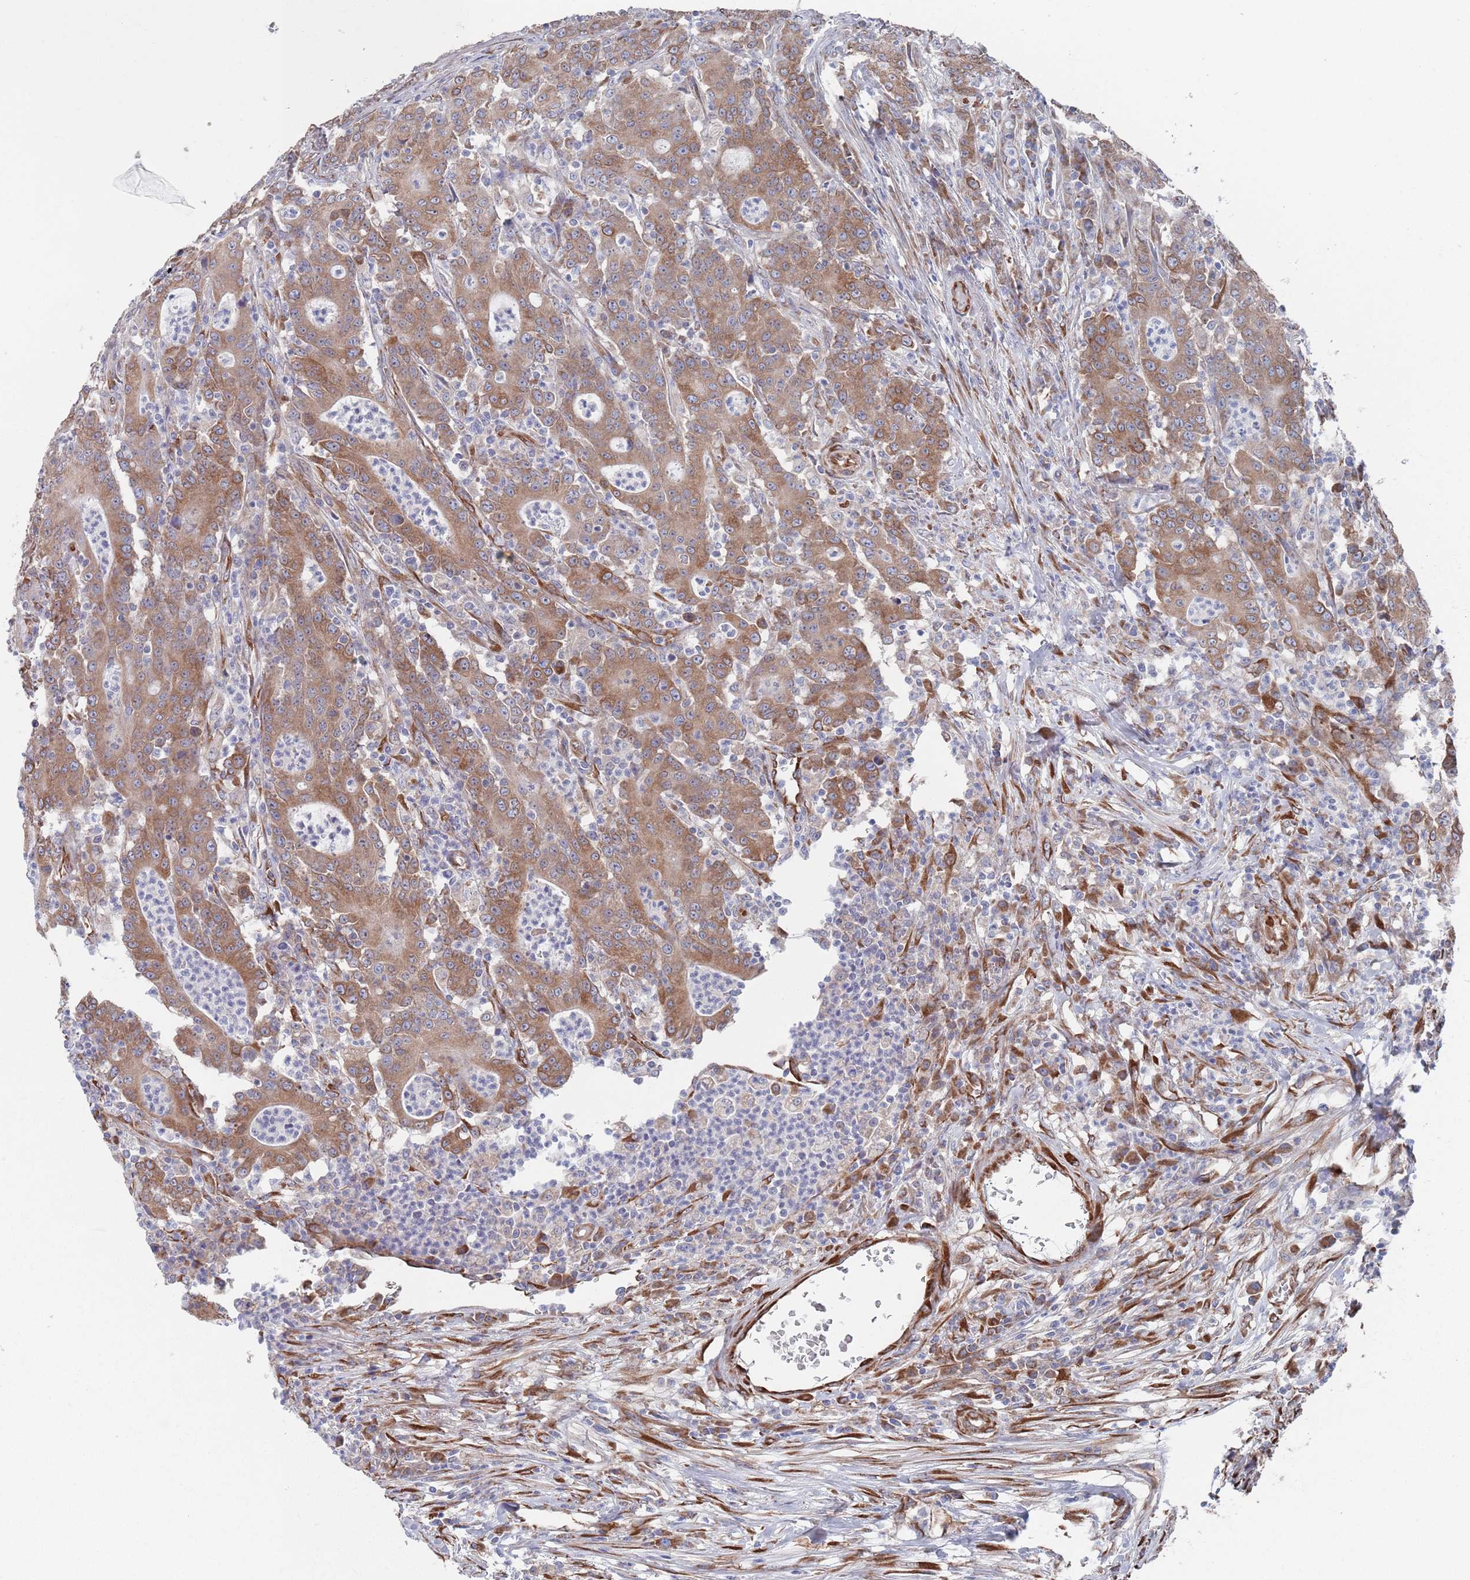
{"staining": {"intensity": "moderate", "quantity": ">75%", "location": "cytoplasmic/membranous"}, "tissue": "colorectal cancer", "cell_type": "Tumor cells", "image_type": "cancer", "snomed": [{"axis": "morphology", "description": "Adenocarcinoma, NOS"}, {"axis": "topography", "description": "Colon"}], "caption": "IHC staining of colorectal cancer (adenocarcinoma), which displays medium levels of moderate cytoplasmic/membranous positivity in about >75% of tumor cells indicating moderate cytoplasmic/membranous protein staining. The staining was performed using DAB (brown) for protein detection and nuclei were counterstained in hematoxylin (blue).", "gene": "CCDC106", "patient": {"sex": "male", "age": 83}}